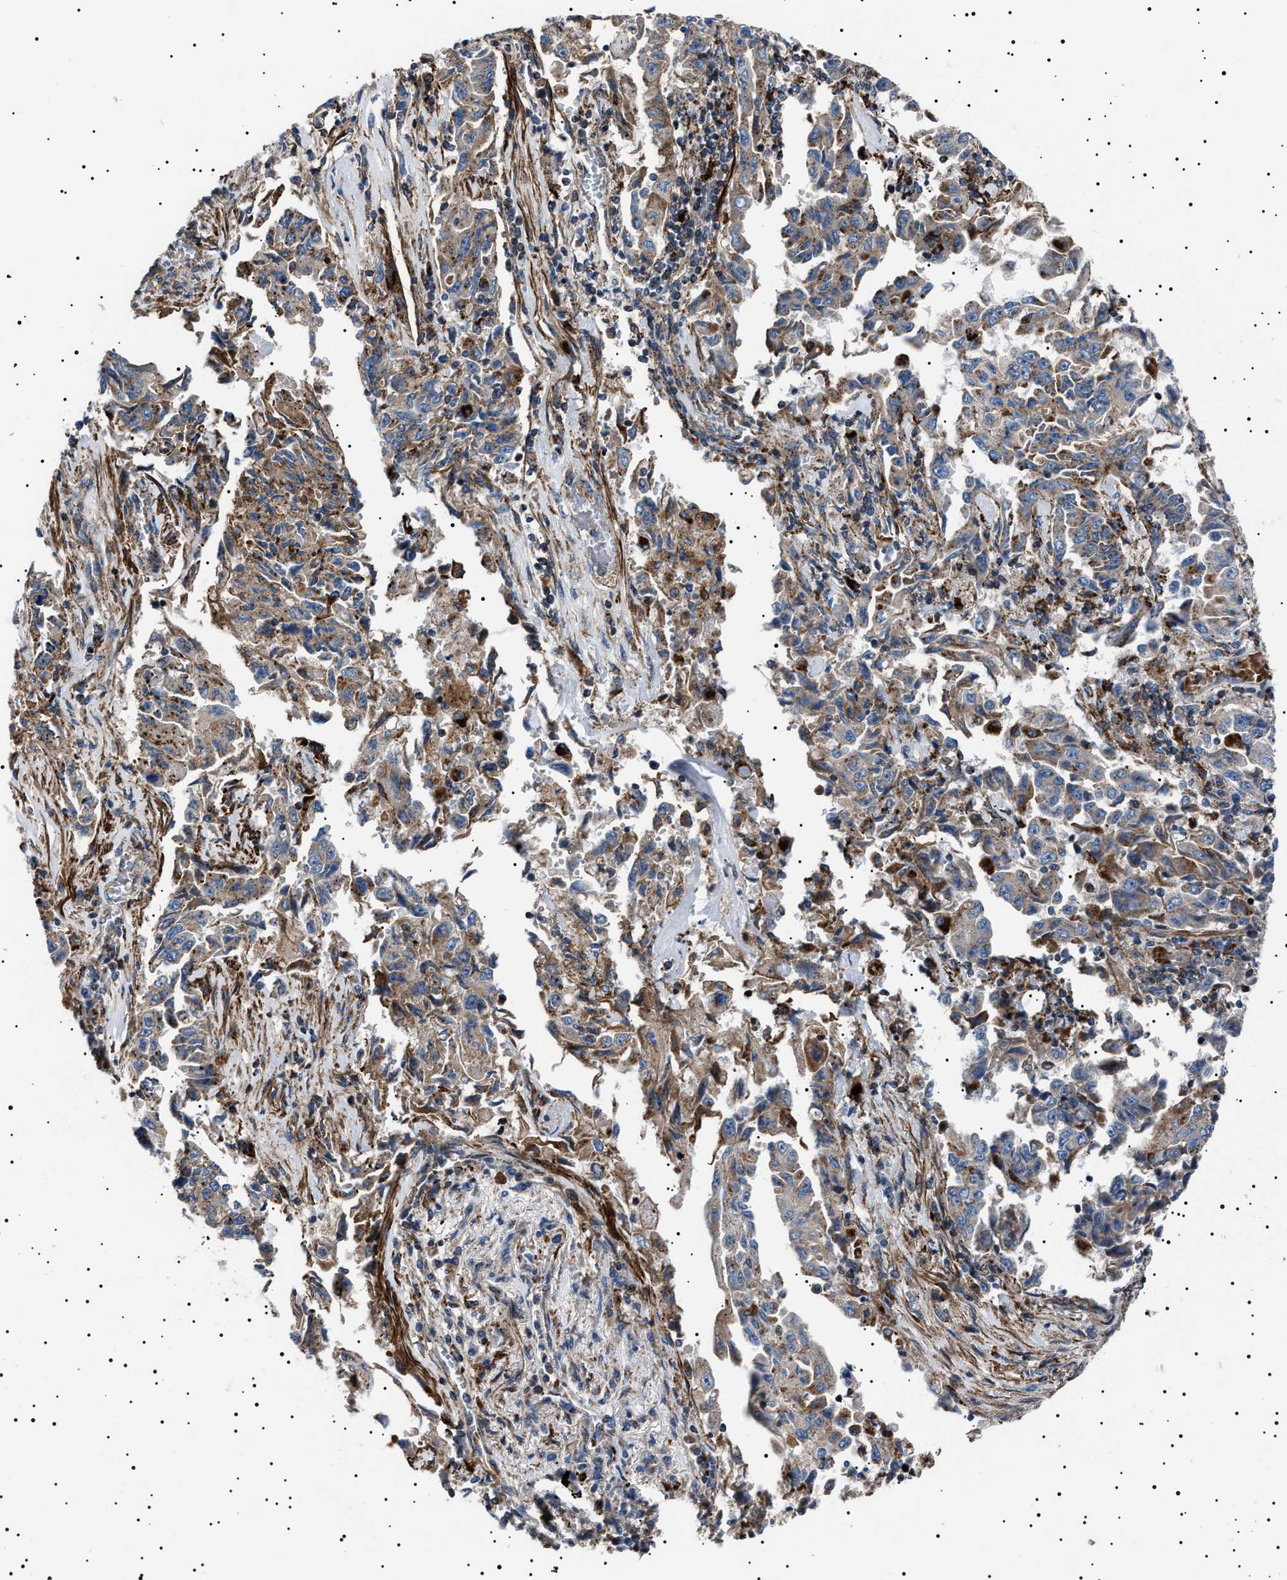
{"staining": {"intensity": "moderate", "quantity": ">75%", "location": "cytoplasmic/membranous"}, "tissue": "lung cancer", "cell_type": "Tumor cells", "image_type": "cancer", "snomed": [{"axis": "morphology", "description": "Adenocarcinoma, NOS"}, {"axis": "topography", "description": "Lung"}], "caption": "An image showing moderate cytoplasmic/membranous expression in about >75% of tumor cells in lung cancer (adenocarcinoma), as visualized by brown immunohistochemical staining.", "gene": "NEU1", "patient": {"sex": "female", "age": 51}}